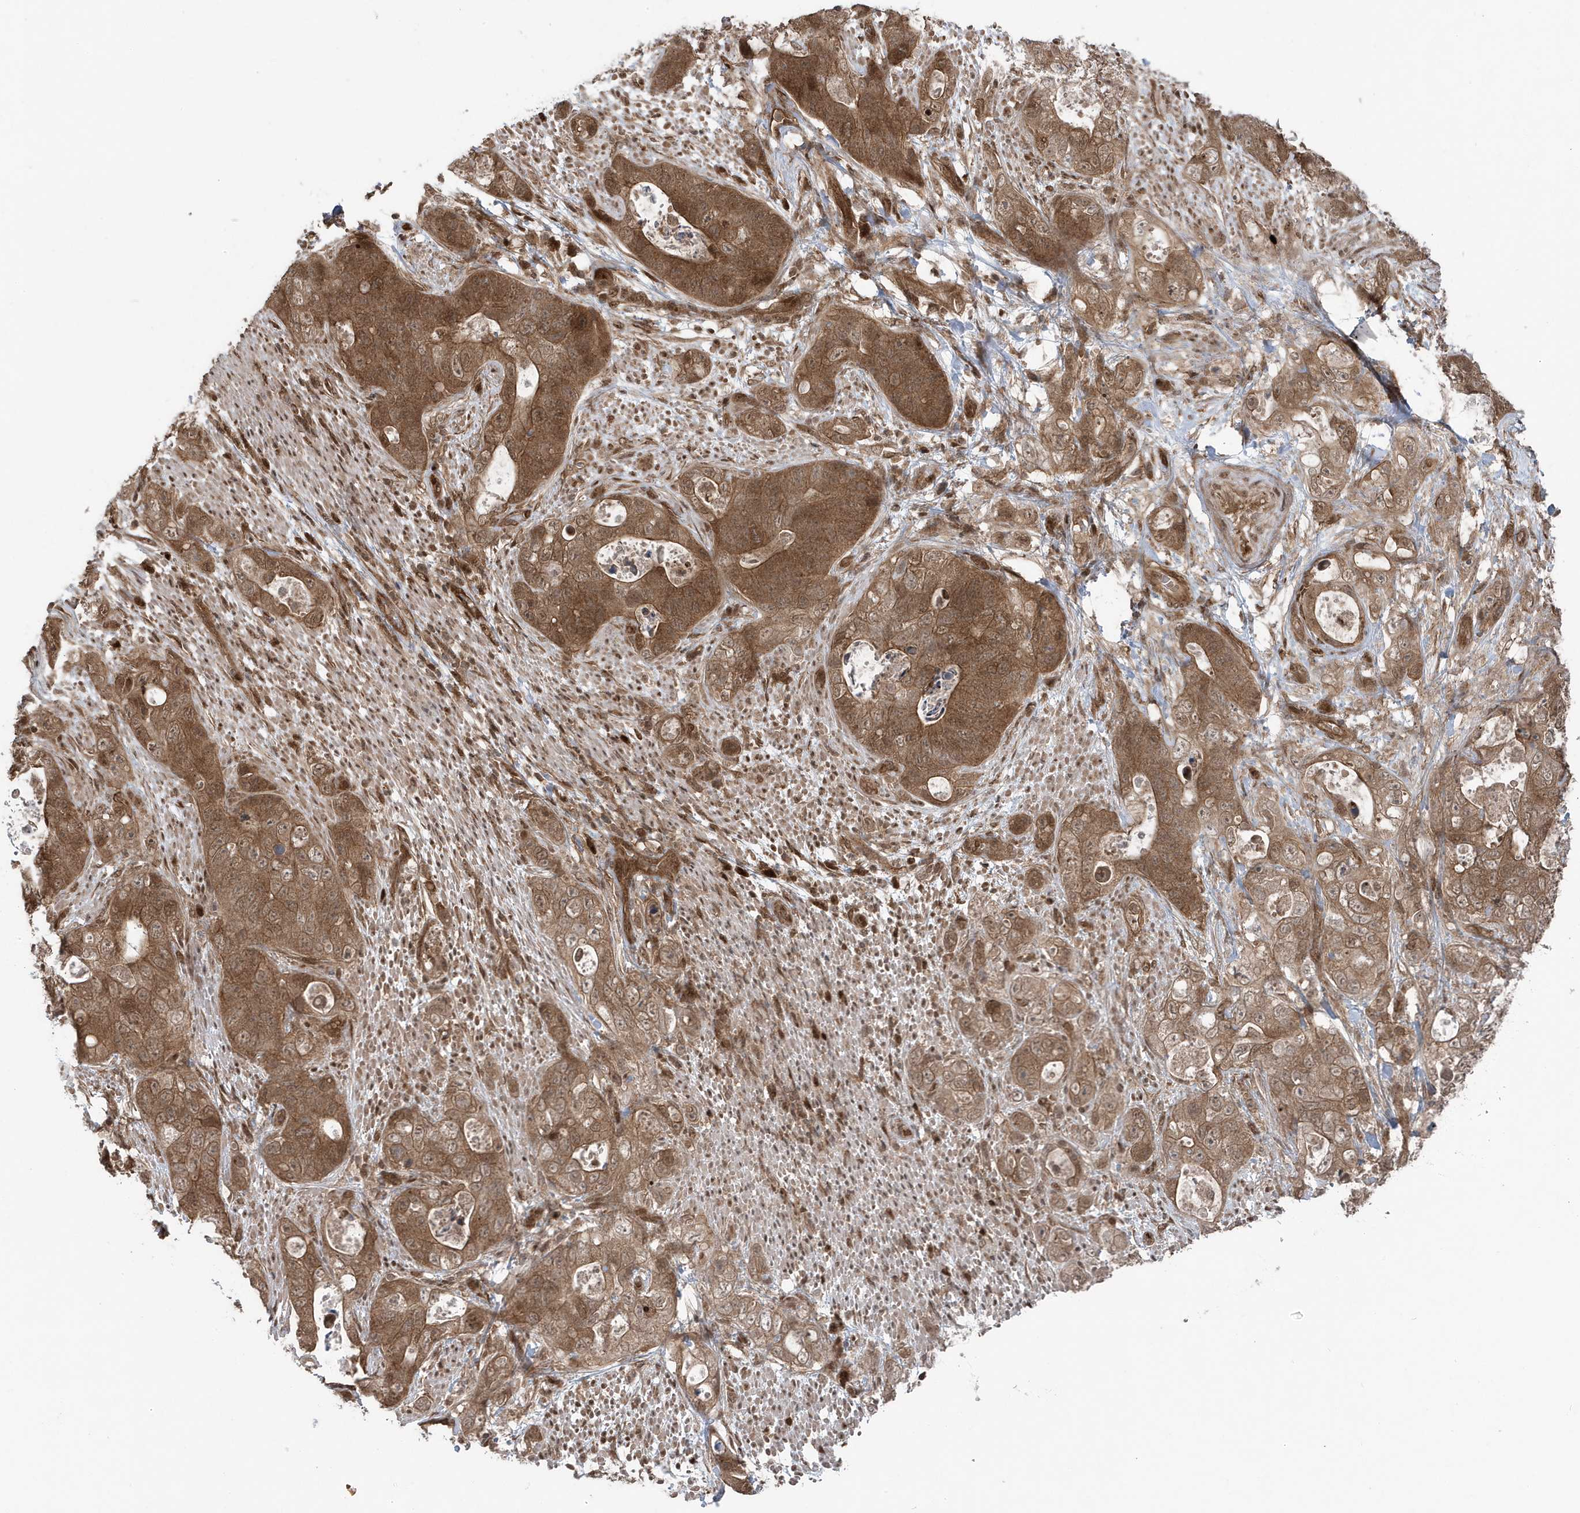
{"staining": {"intensity": "strong", "quantity": ">75%", "location": "cytoplasmic/membranous"}, "tissue": "stomach cancer", "cell_type": "Tumor cells", "image_type": "cancer", "snomed": [{"axis": "morphology", "description": "Adenocarcinoma, NOS"}, {"axis": "topography", "description": "Stomach"}], "caption": "Stomach cancer stained with a brown dye exhibits strong cytoplasmic/membranous positive expression in about >75% of tumor cells.", "gene": "MAPK1IP1L", "patient": {"sex": "female", "age": 89}}